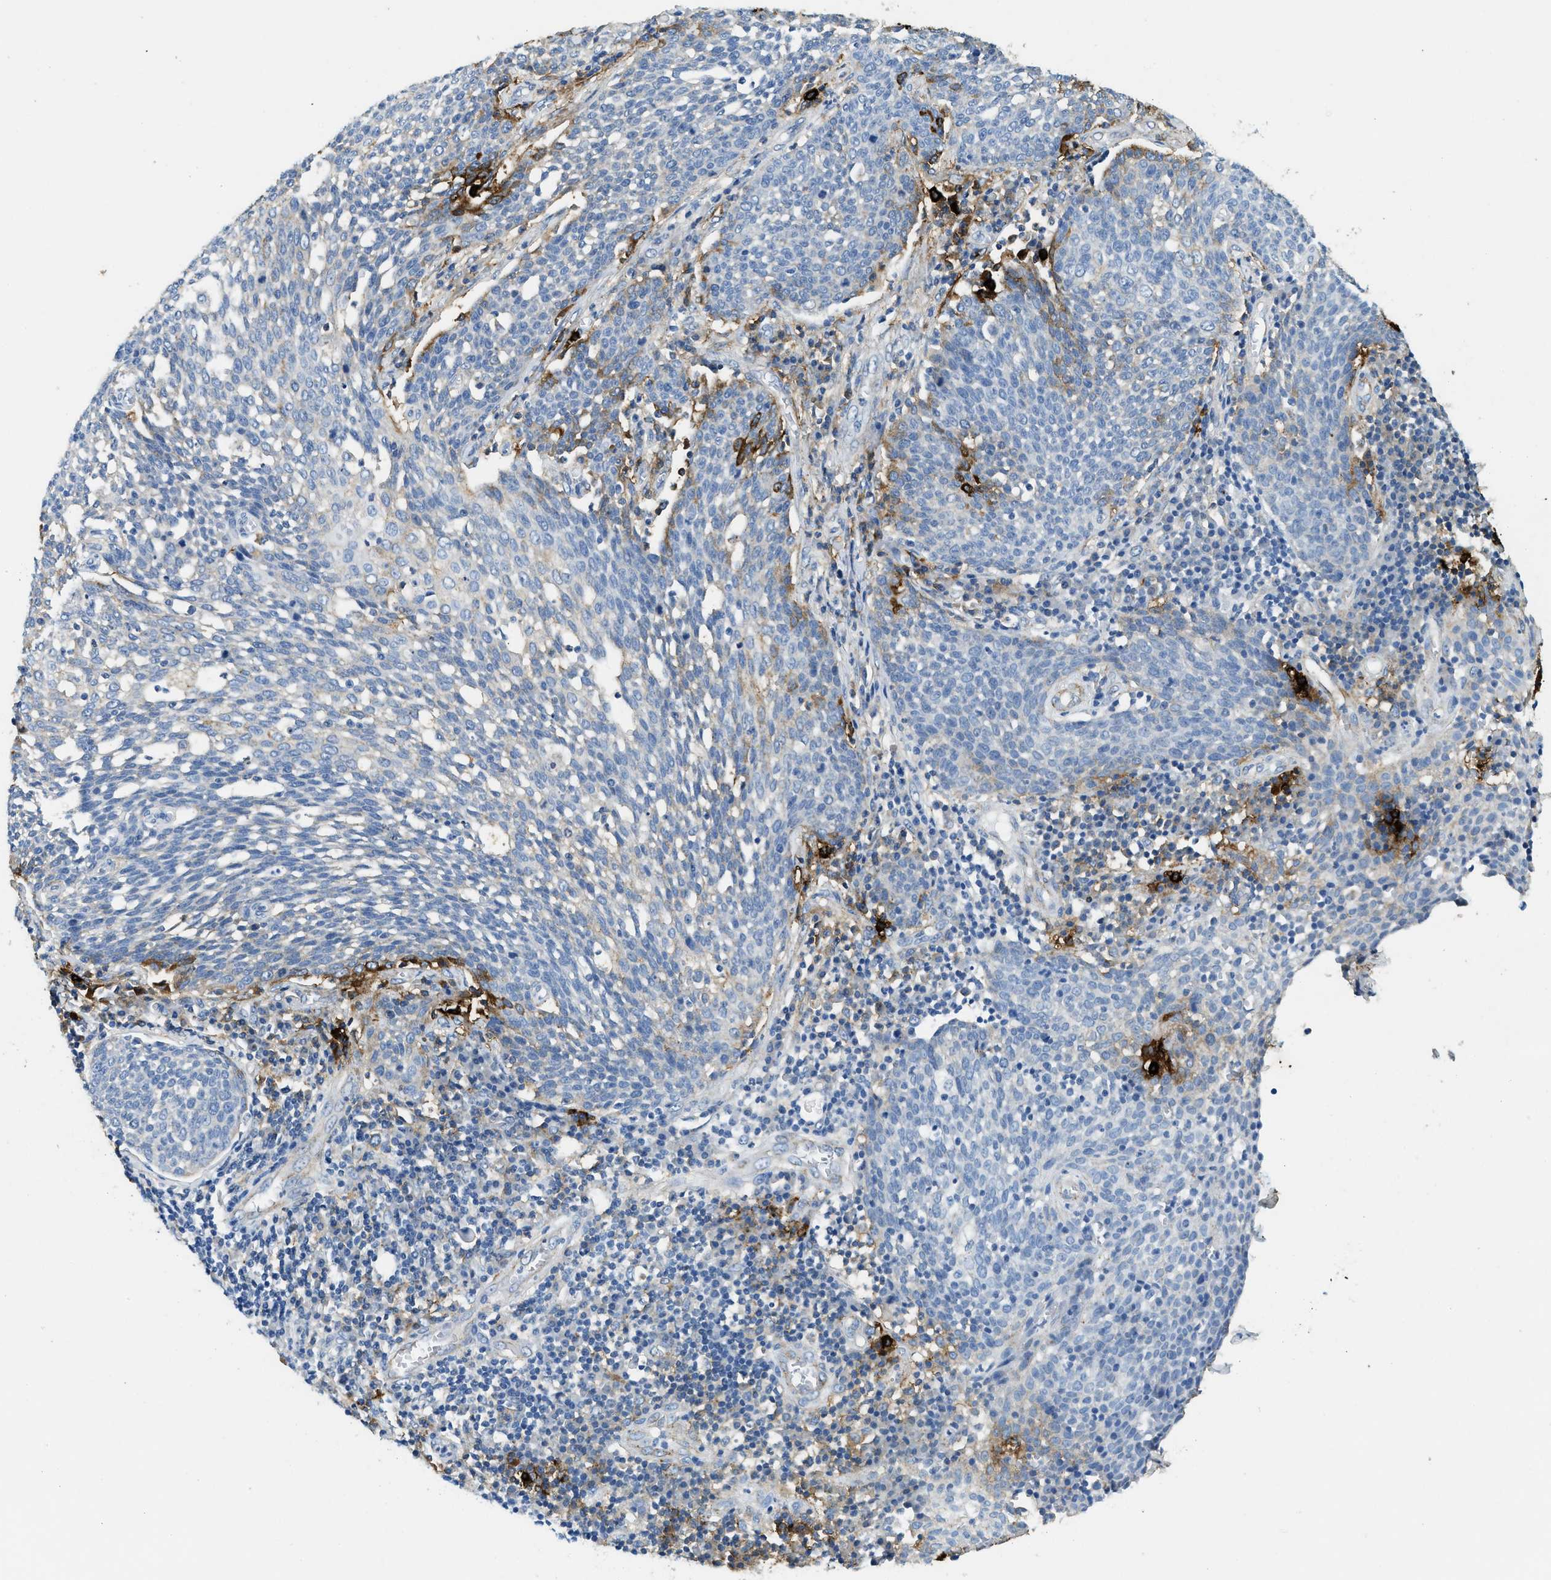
{"staining": {"intensity": "strong", "quantity": "<25%", "location": "cytoplasmic/membranous"}, "tissue": "cervical cancer", "cell_type": "Tumor cells", "image_type": "cancer", "snomed": [{"axis": "morphology", "description": "Squamous cell carcinoma, NOS"}, {"axis": "topography", "description": "Cervix"}], "caption": "Immunohistochemical staining of cervical cancer (squamous cell carcinoma) demonstrates medium levels of strong cytoplasmic/membranous expression in approximately <25% of tumor cells.", "gene": "TPSAB1", "patient": {"sex": "female", "age": 34}}